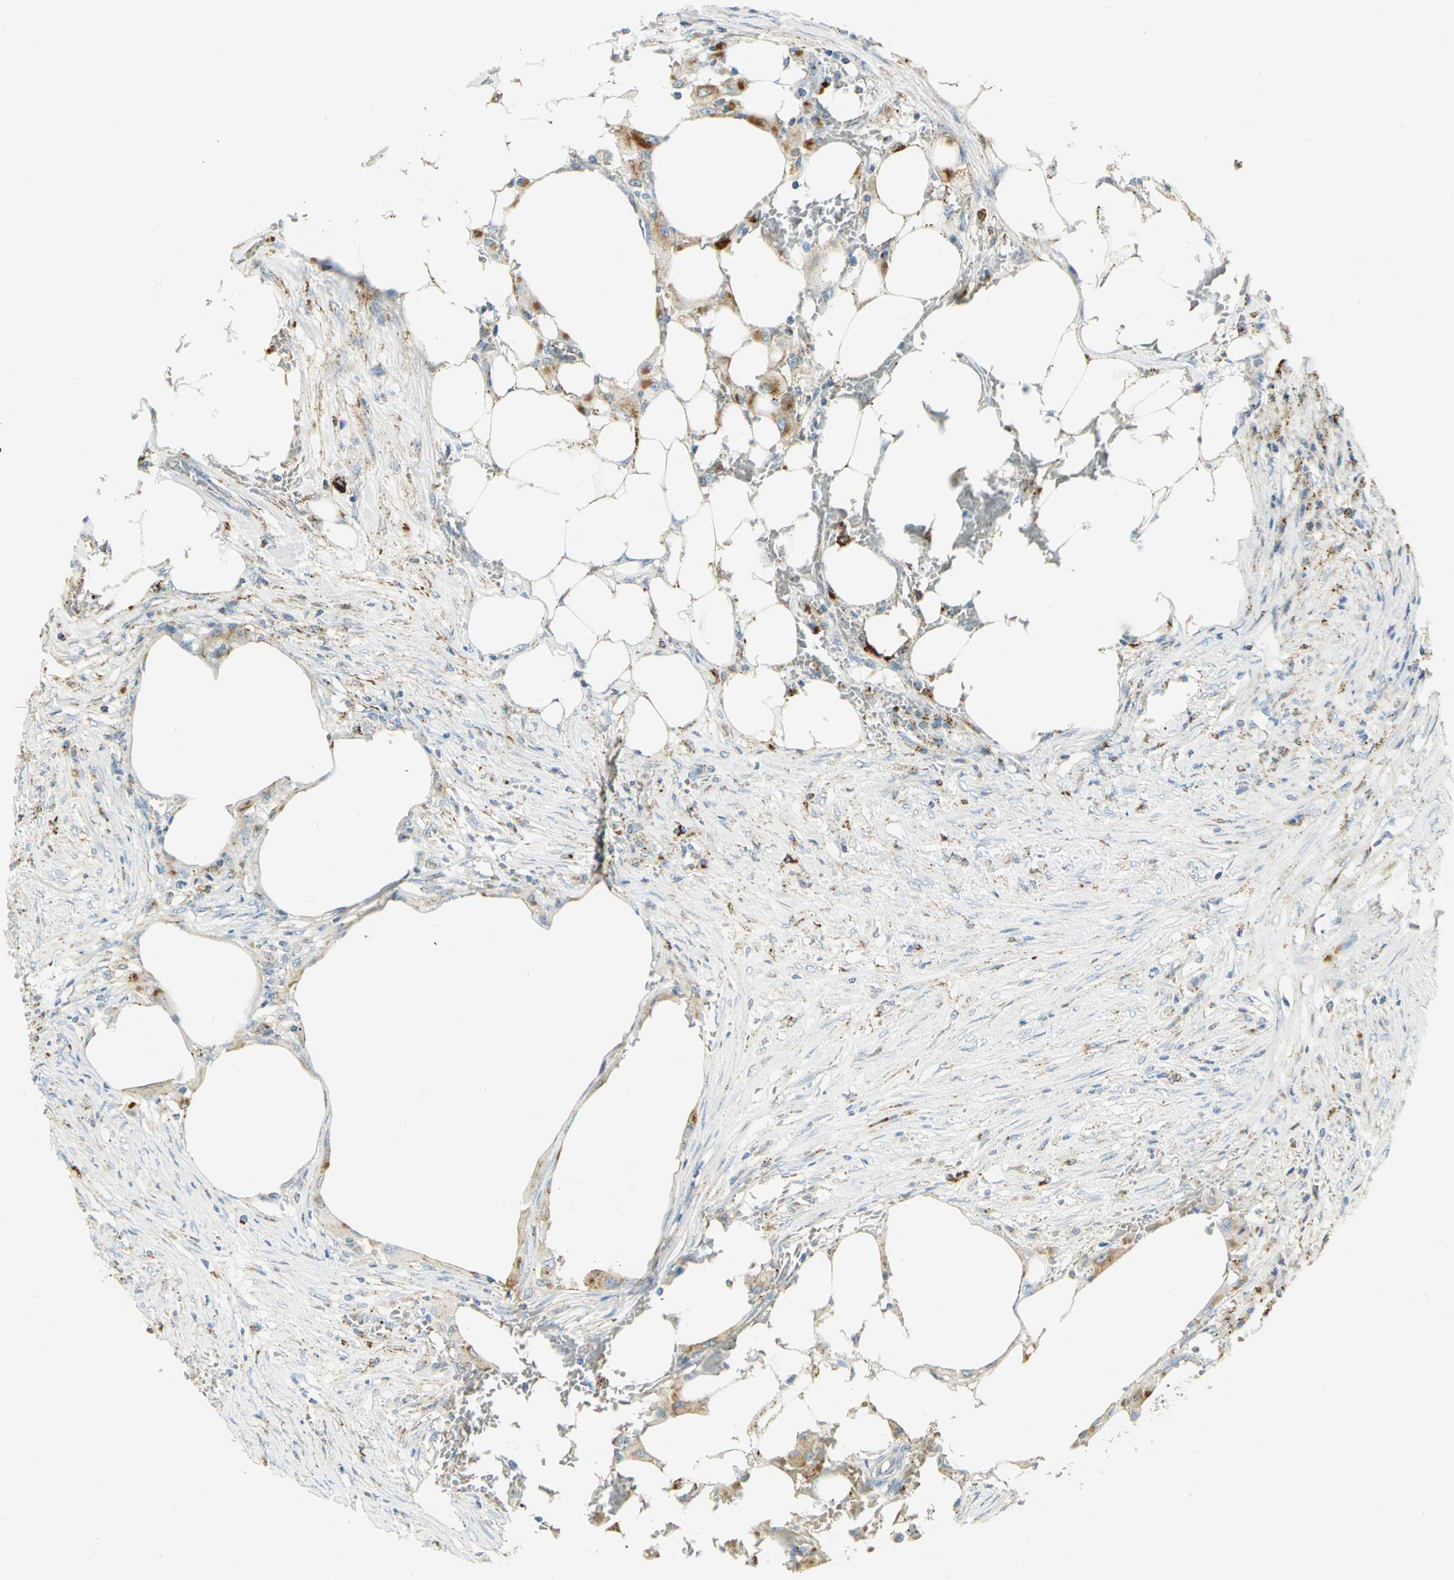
{"staining": {"intensity": "moderate", "quantity": "<25%", "location": "cytoplasmic/membranous"}, "tissue": "colorectal cancer", "cell_type": "Tumor cells", "image_type": "cancer", "snomed": [{"axis": "morphology", "description": "Adenocarcinoma, NOS"}, {"axis": "topography", "description": "Colon"}], "caption": "Adenocarcinoma (colorectal) stained with a protein marker exhibits moderate staining in tumor cells.", "gene": "ARSA", "patient": {"sex": "male", "age": 71}}